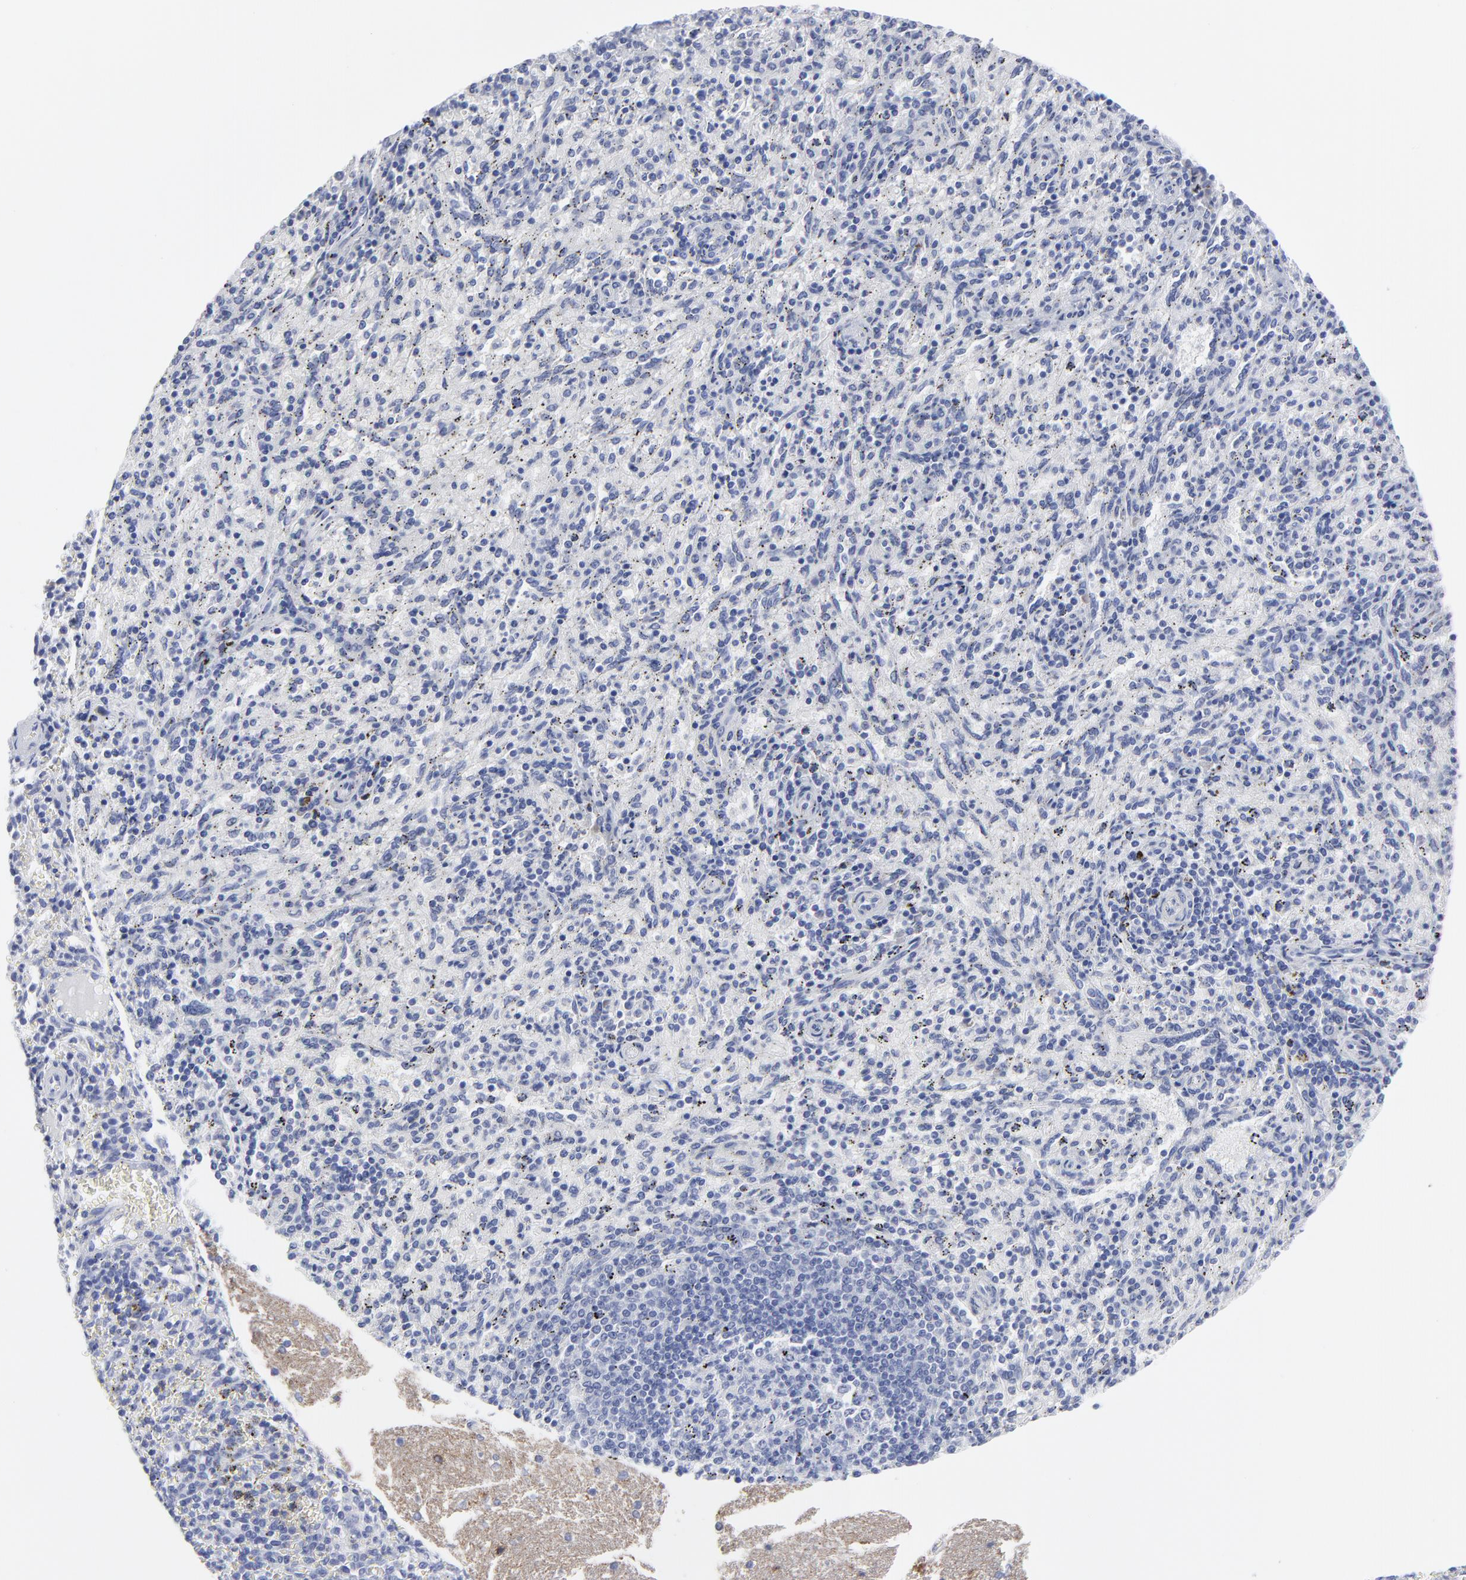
{"staining": {"intensity": "negative", "quantity": "none", "location": "none"}, "tissue": "spleen", "cell_type": "Cells in red pulp", "image_type": "normal", "snomed": [{"axis": "morphology", "description": "Normal tissue, NOS"}, {"axis": "topography", "description": "Spleen"}], "caption": "The histopathology image reveals no staining of cells in red pulp in benign spleen.", "gene": "DUSP9", "patient": {"sex": "female", "age": 10}}